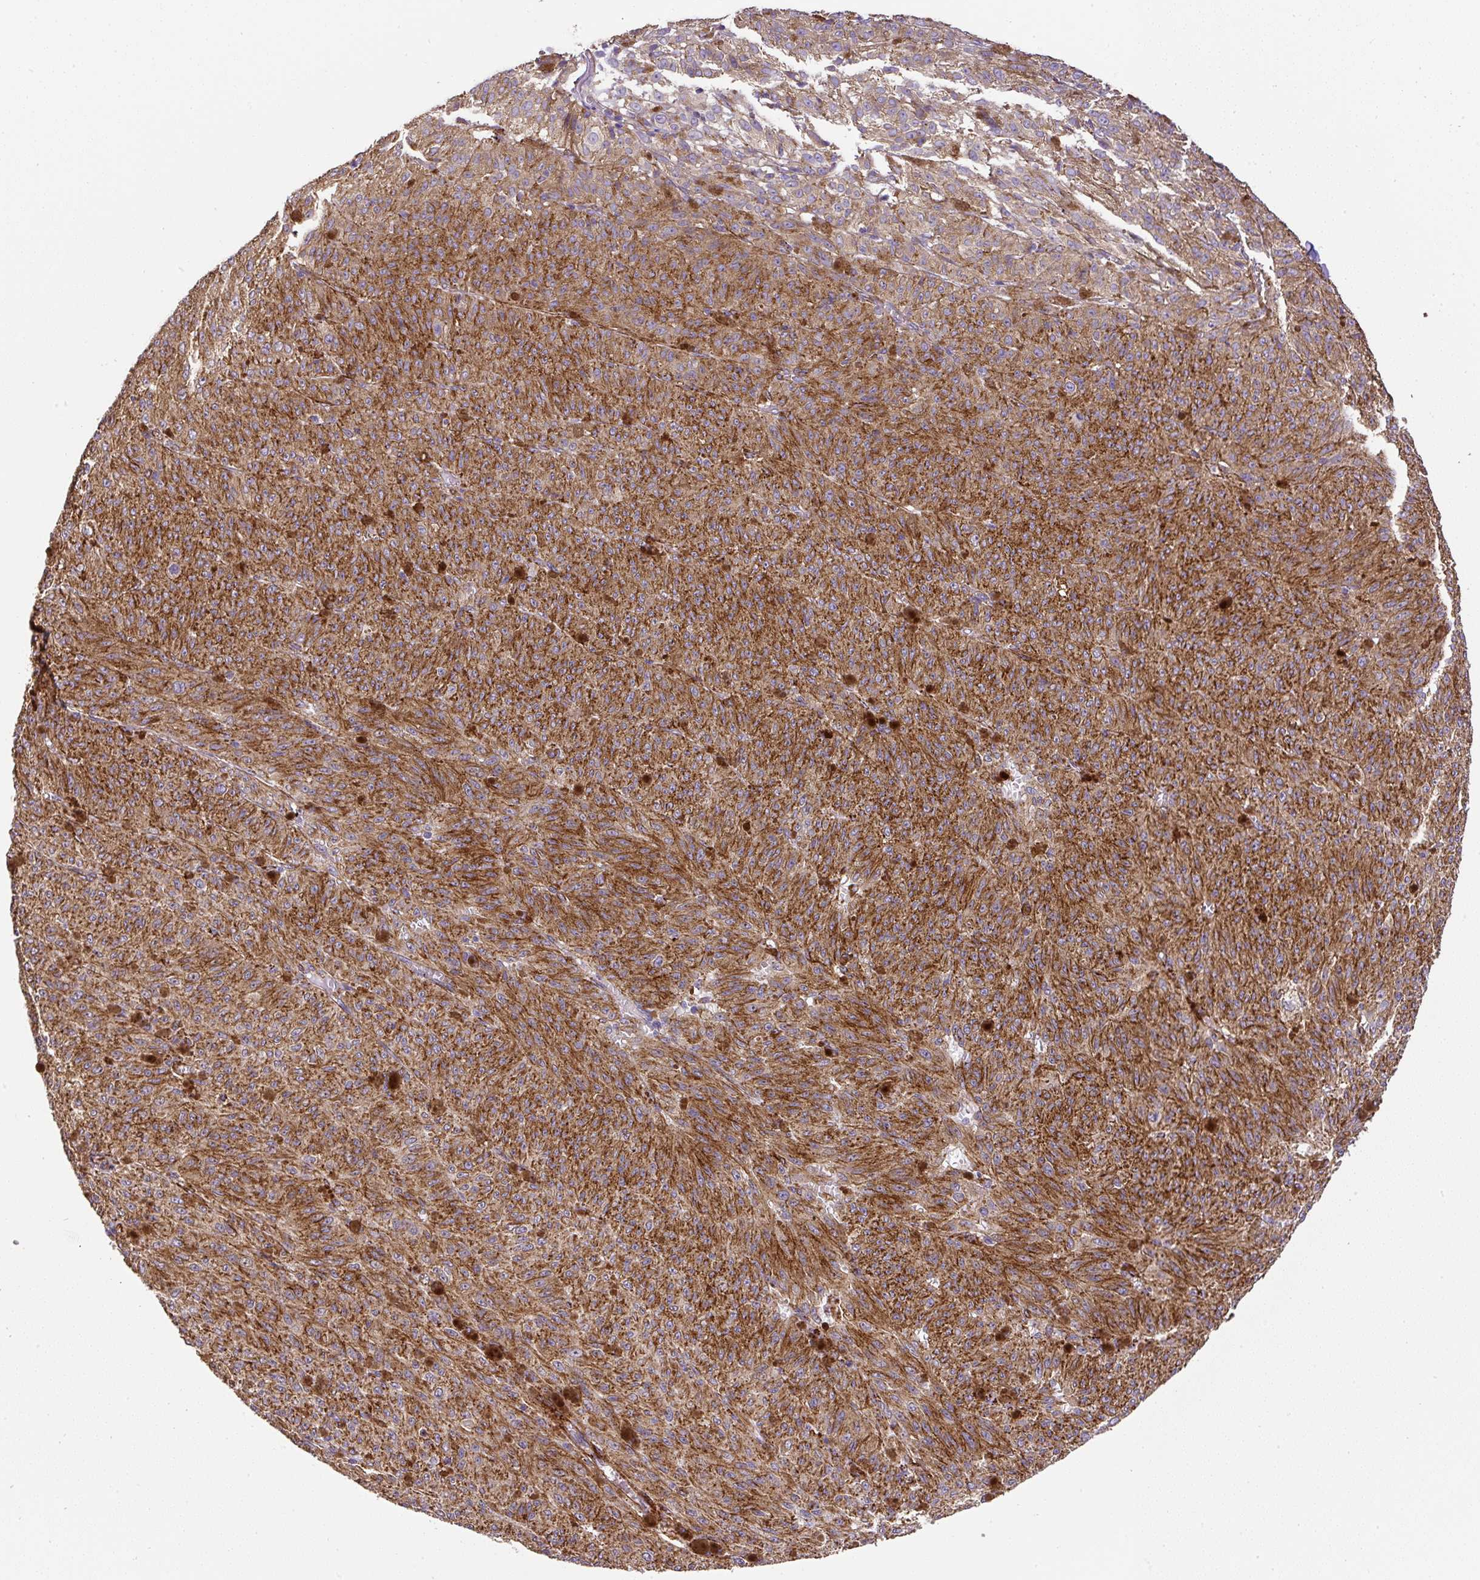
{"staining": {"intensity": "moderate", "quantity": ">75%", "location": "cytoplasmic/membranous"}, "tissue": "melanoma", "cell_type": "Tumor cells", "image_type": "cancer", "snomed": [{"axis": "morphology", "description": "Malignant melanoma, NOS"}, {"axis": "topography", "description": "Skin"}], "caption": "A photomicrograph showing moderate cytoplasmic/membranous staining in about >75% of tumor cells in malignant melanoma, as visualized by brown immunohistochemical staining.", "gene": "RNF170", "patient": {"sex": "female", "age": 52}}